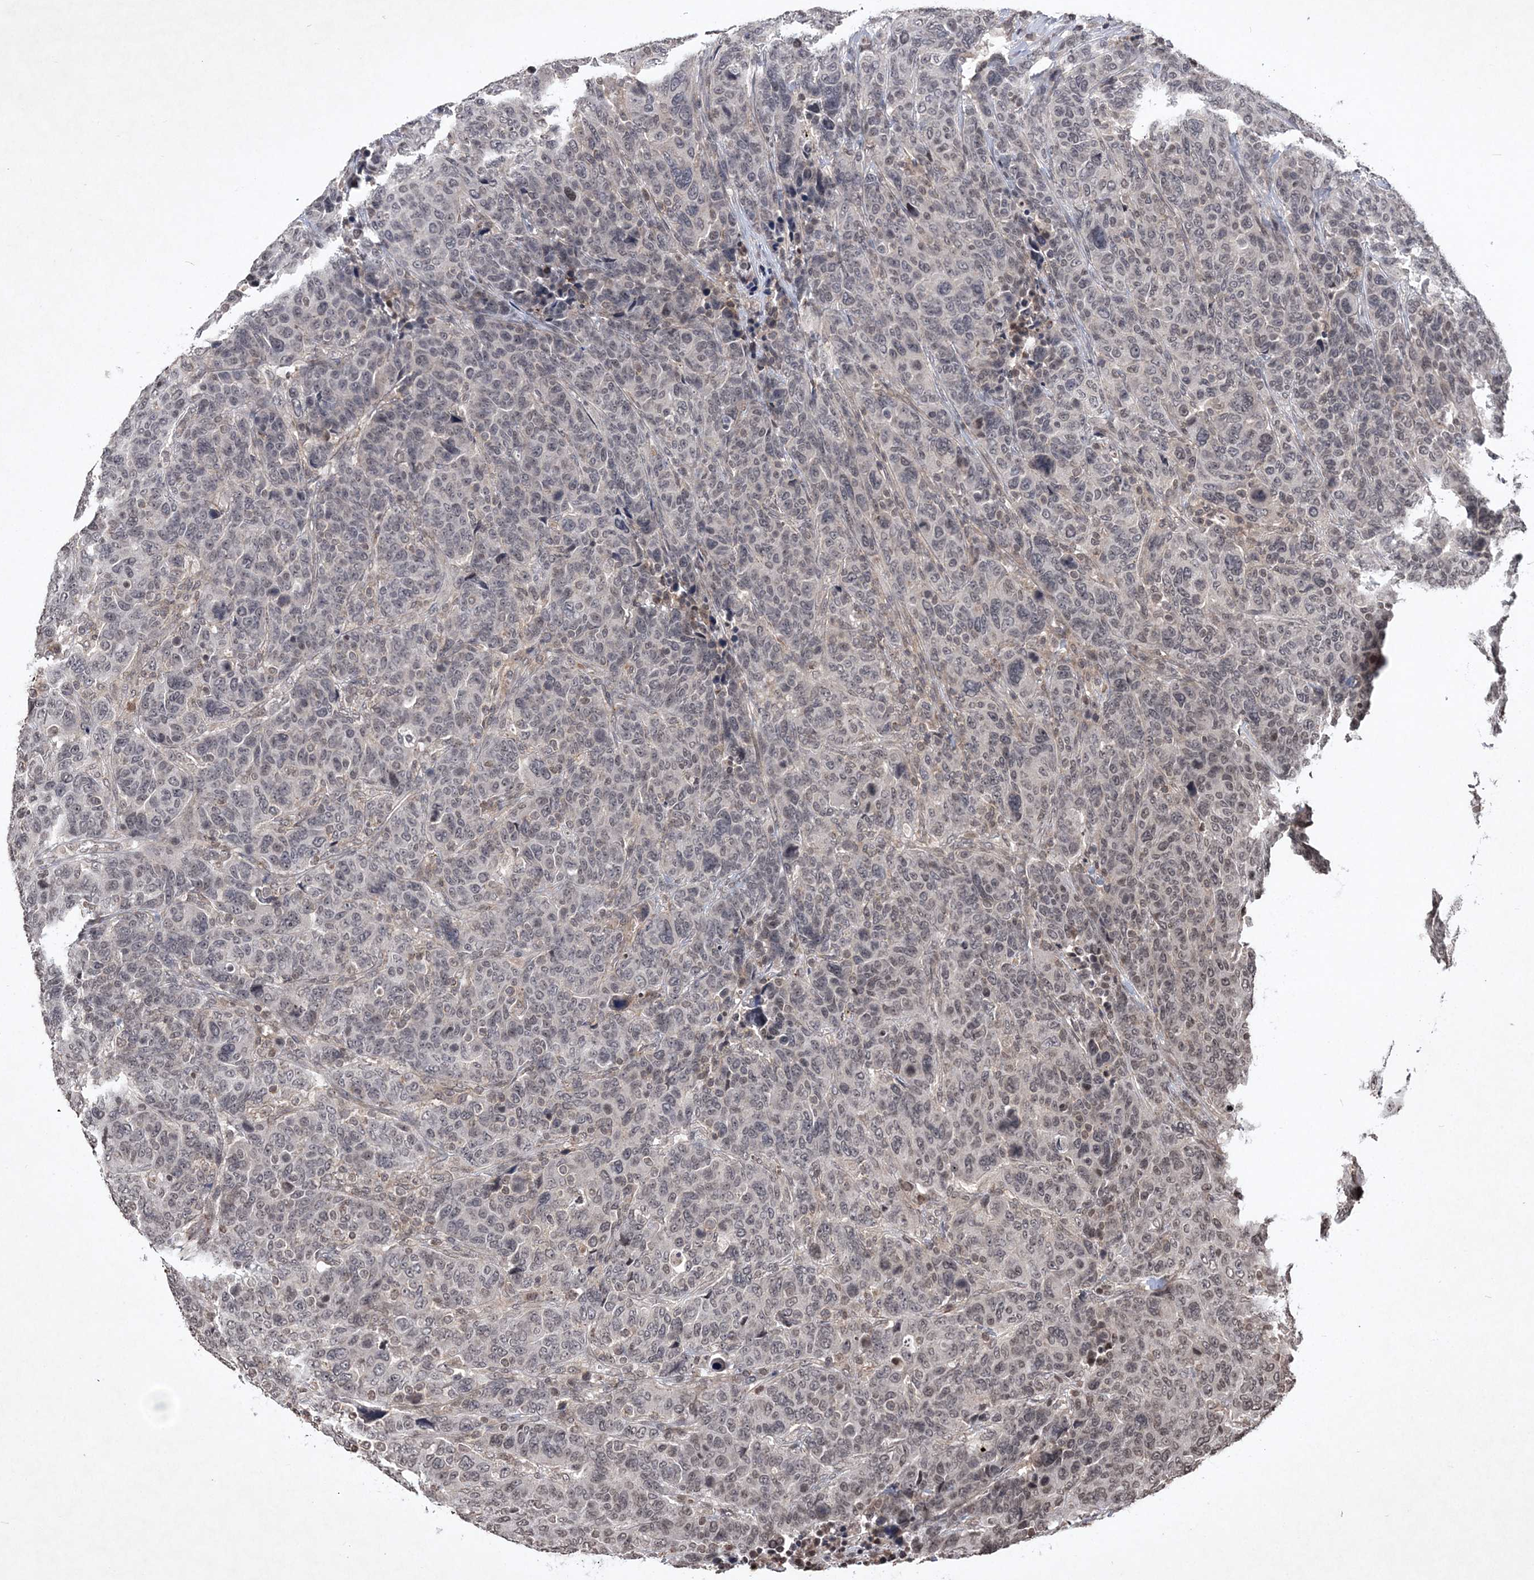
{"staining": {"intensity": "weak", "quantity": "25%-75%", "location": "nuclear"}, "tissue": "breast cancer", "cell_type": "Tumor cells", "image_type": "cancer", "snomed": [{"axis": "morphology", "description": "Duct carcinoma"}, {"axis": "topography", "description": "Breast"}], "caption": "Protein expression analysis of human infiltrating ductal carcinoma (breast) reveals weak nuclear expression in approximately 25%-75% of tumor cells.", "gene": "SOWAHB", "patient": {"sex": "female", "age": 37}}